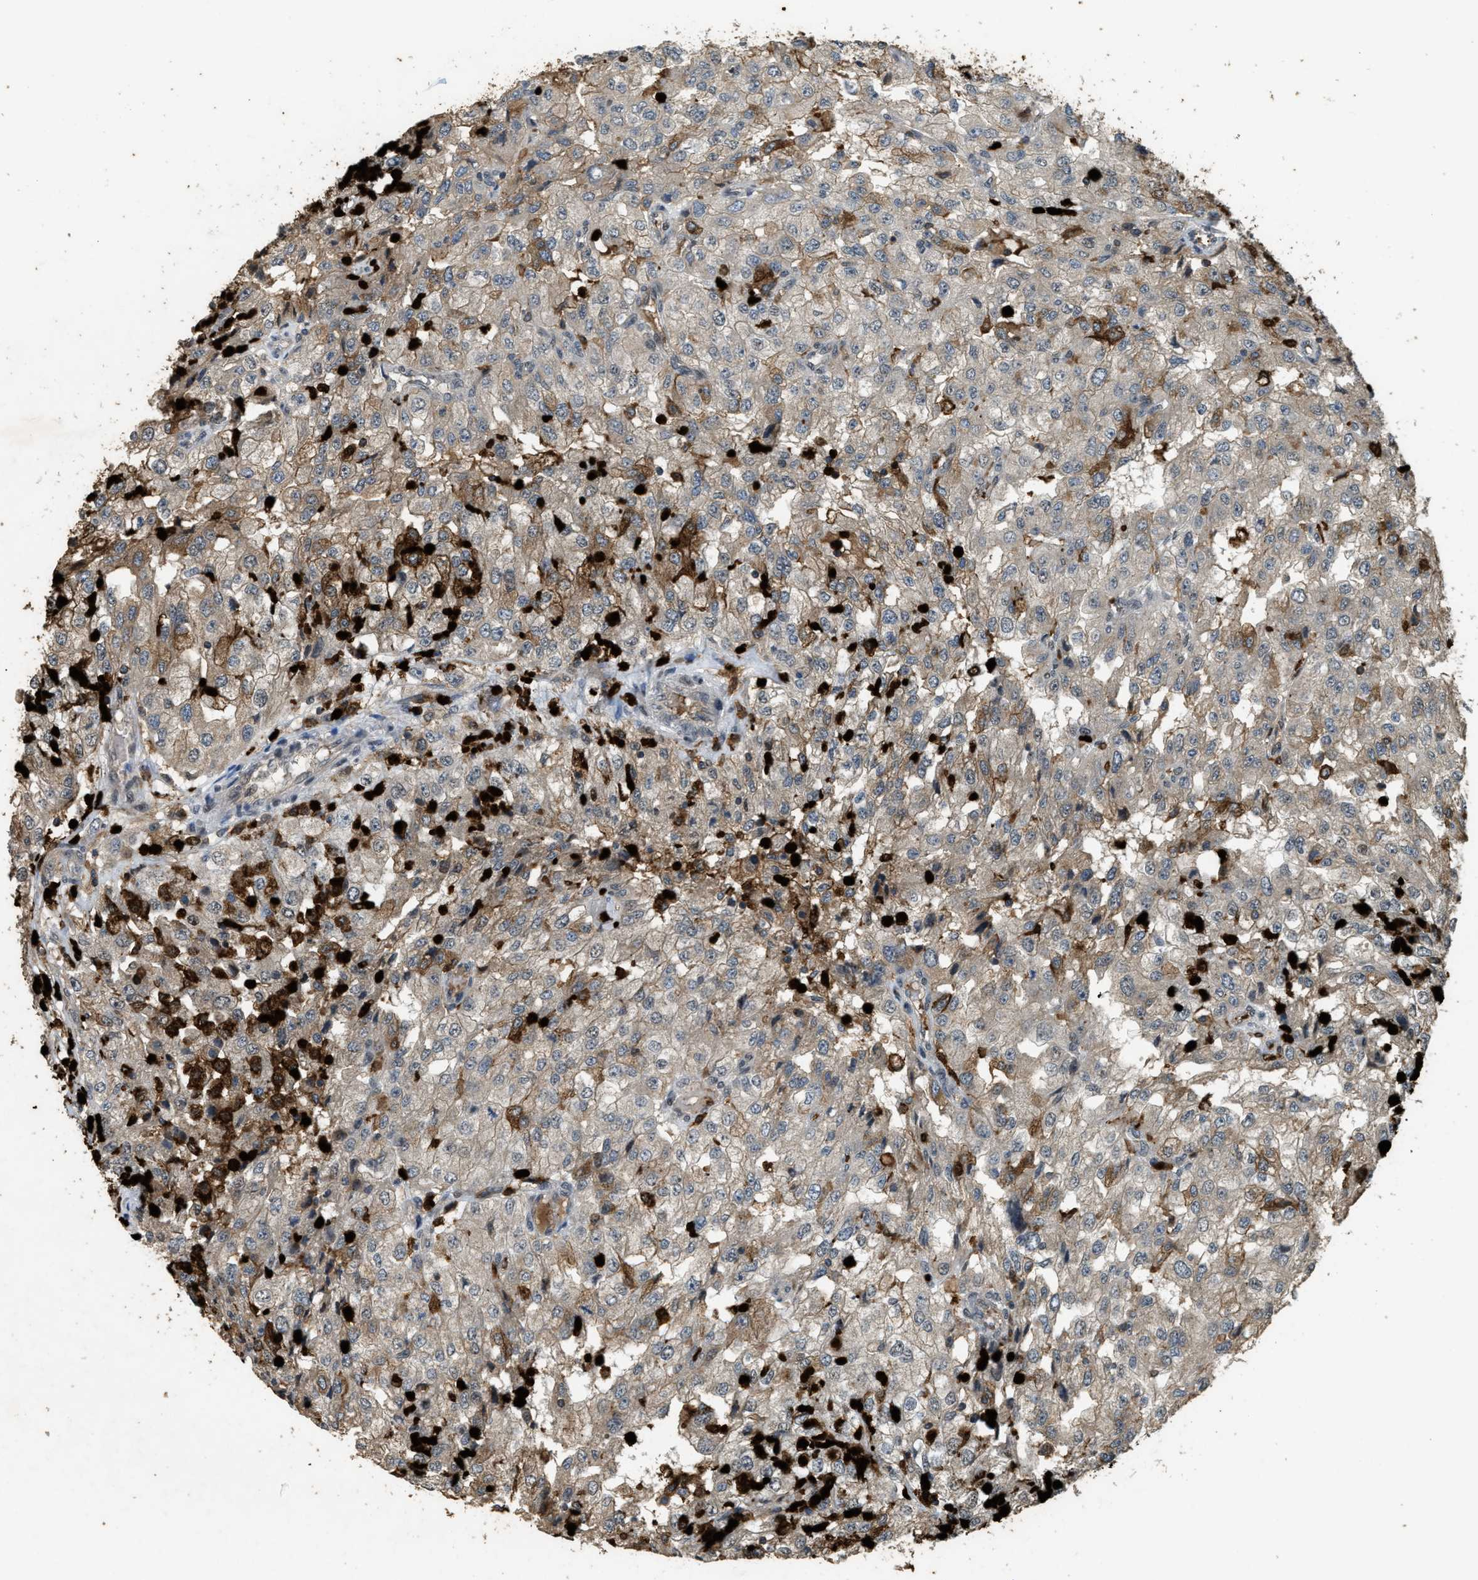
{"staining": {"intensity": "weak", "quantity": ">75%", "location": "cytoplasmic/membranous"}, "tissue": "renal cancer", "cell_type": "Tumor cells", "image_type": "cancer", "snomed": [{"axis": "morphology", "description": "Adenocarcinoma, NOS"}, {"axis": "topography", "description": "Kidney"}], "caption": "Tumor cells demonstrate weak cytoplasmic/membranous staining in approximately >75% of cells in renal cancer (adenocarcinoma).", "gene": "RNF141", "patient": {"sex": "female", "age": 54}}